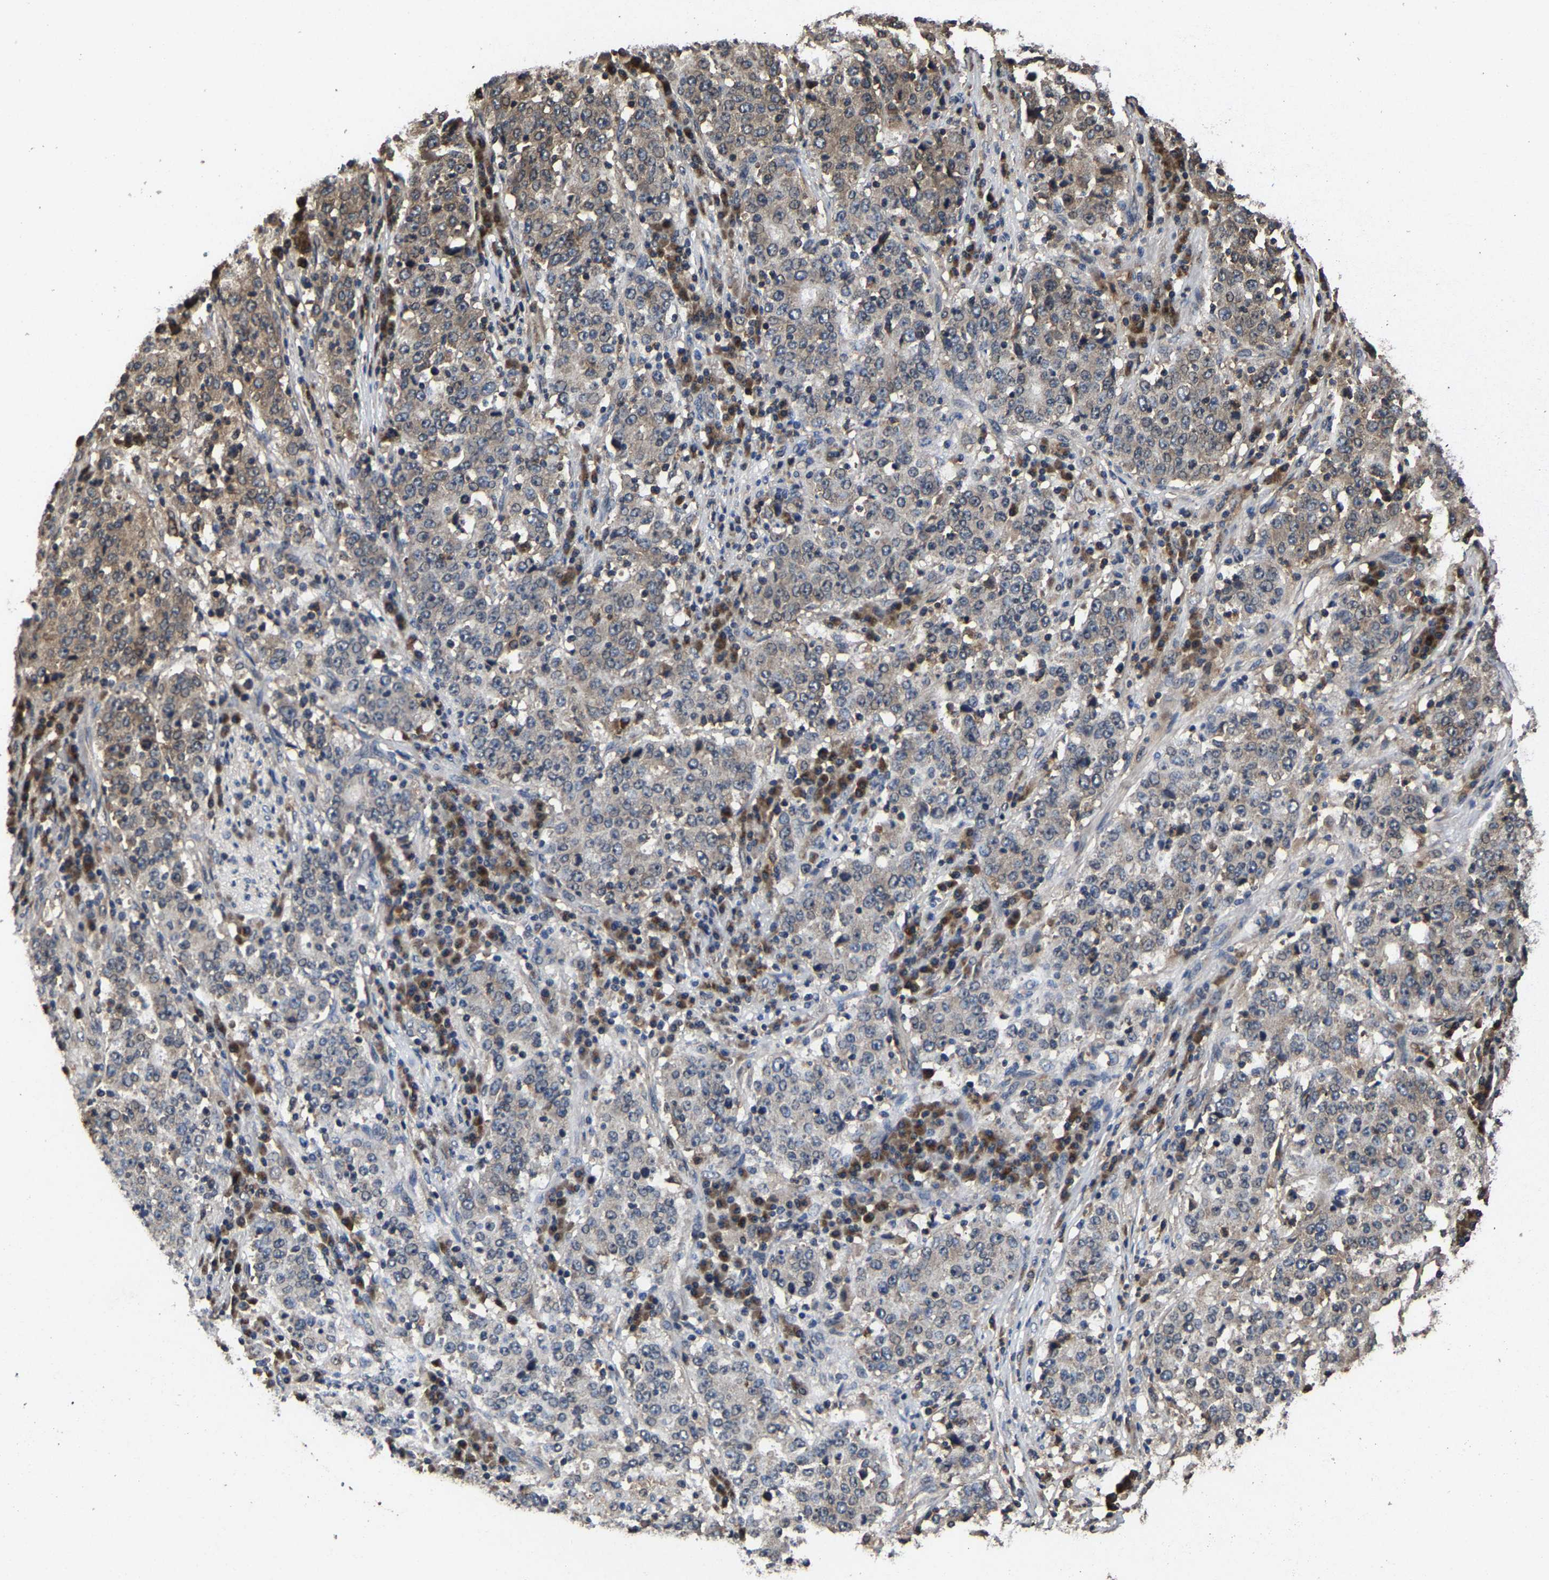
{"staining": {"intensity": "weak", "quantity": "25%-75%", "location": "cytoplasmic/membranous"}, "tissue": "stomach cancer", "cell_type": "Tumor cells", "image_type": "cancer", "snomed": [{"axis": "morphology", "description": "Adenocarcinoma, NOS"}, {"axis": "topography", "description": "Stomach"}], "caption": "Human stomach adenocarcinoma stained with a protein marker shows weak staining in tumor cells.", "gene": "EBAG9", "patient": {"sex": "male", "age": 59}}